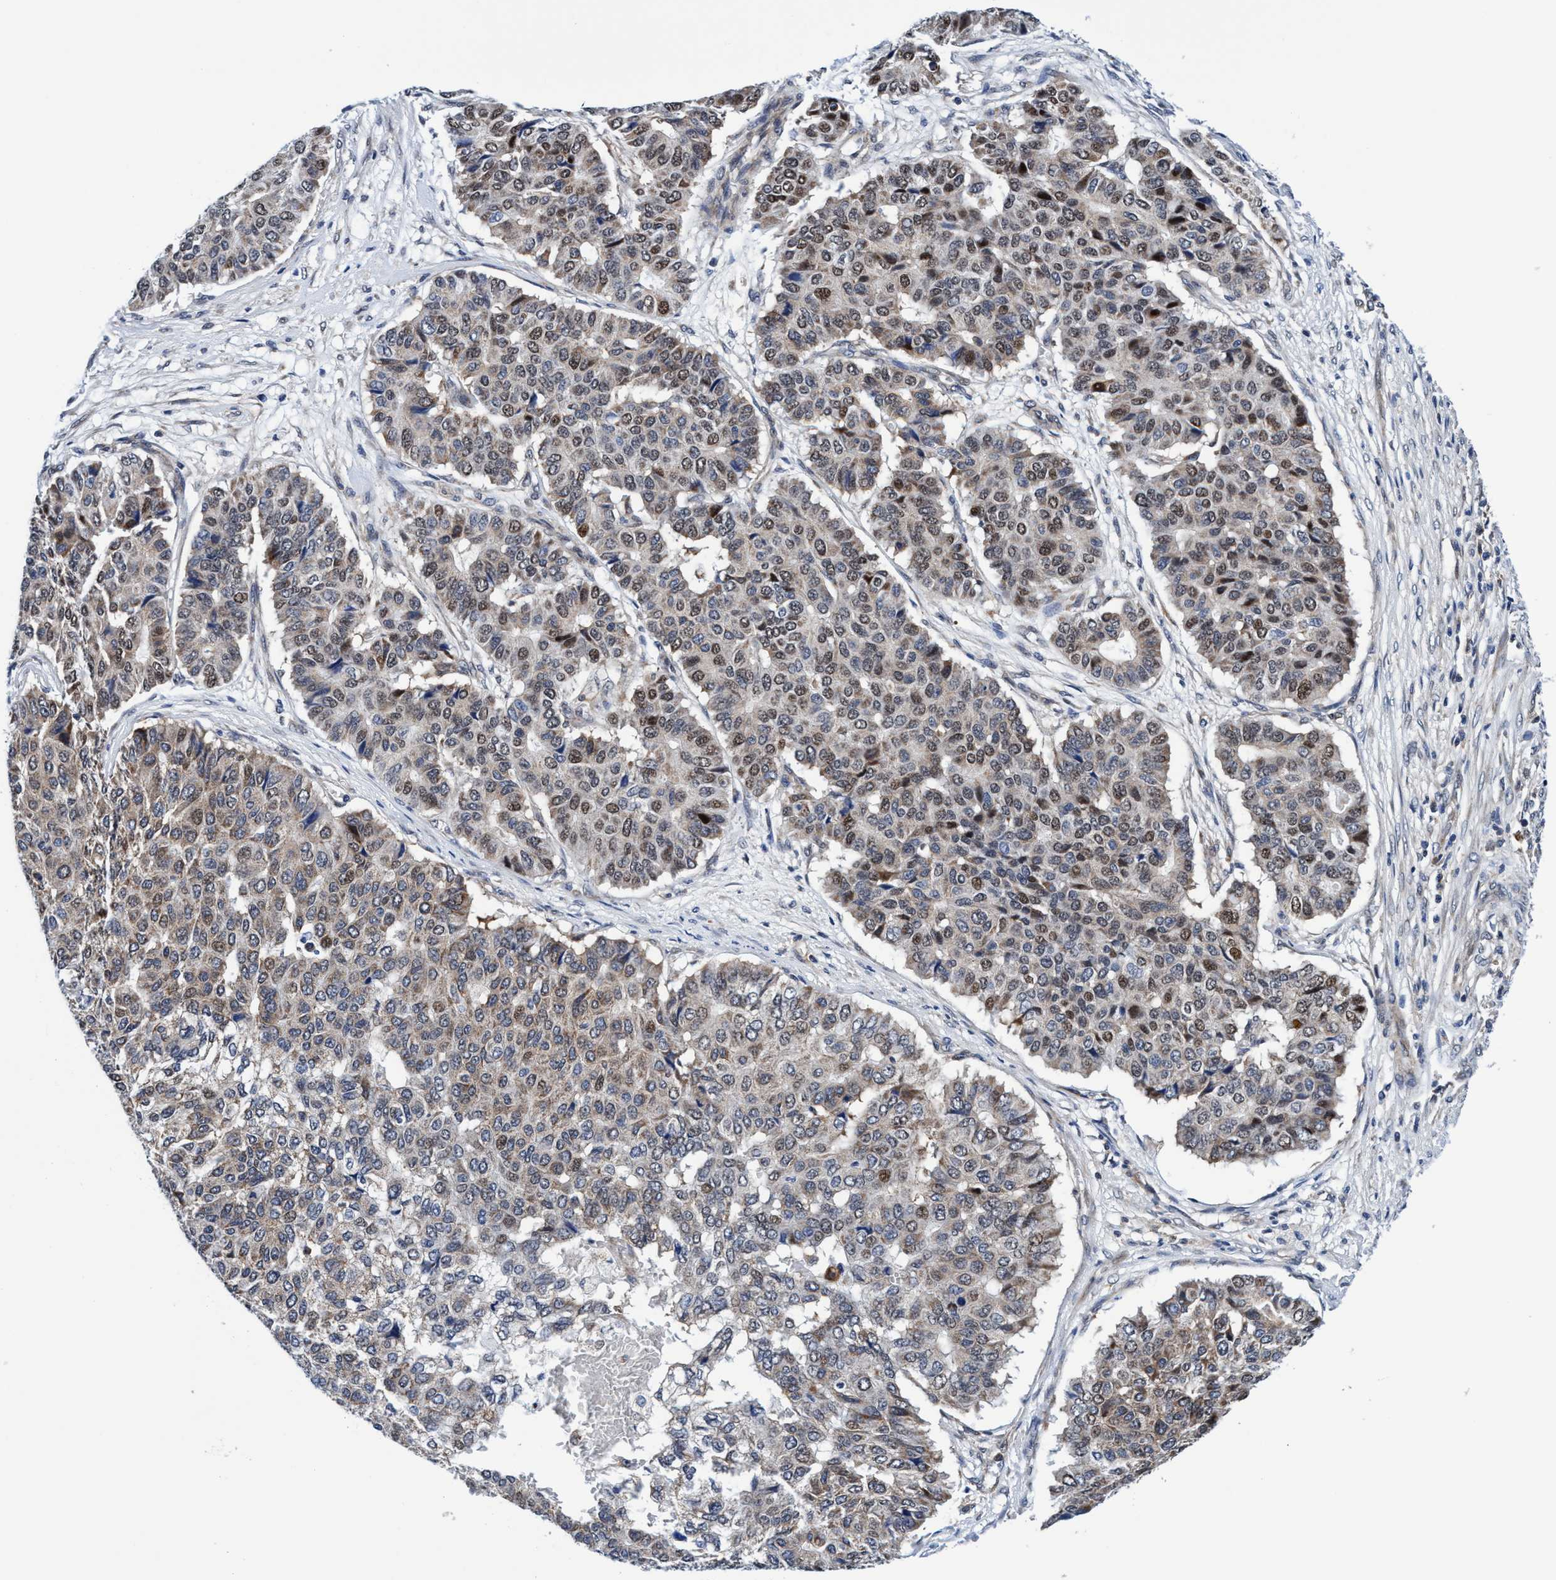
{"staining": {"intensity": "weak", "quantity": "25%-75%", "location": "nuclear"}, "tissue": "pancreatic cancer", "cell_type": "Tumor cells", "image_type": "cancer", "snomed": [{"axis": "morphology", "description": "Adenocarcinoma, NOS"}, {"axis": "topography", "description": "Pancreas"}], "caption": "Adenocarcinoma (pancreatic) stained for a protein (brown) displays weak nuclear positive positivity in approximately 25%-75% of tumor cells.", "gene": "AGAP2", "patient": {"sex": "male", "age": 50}}